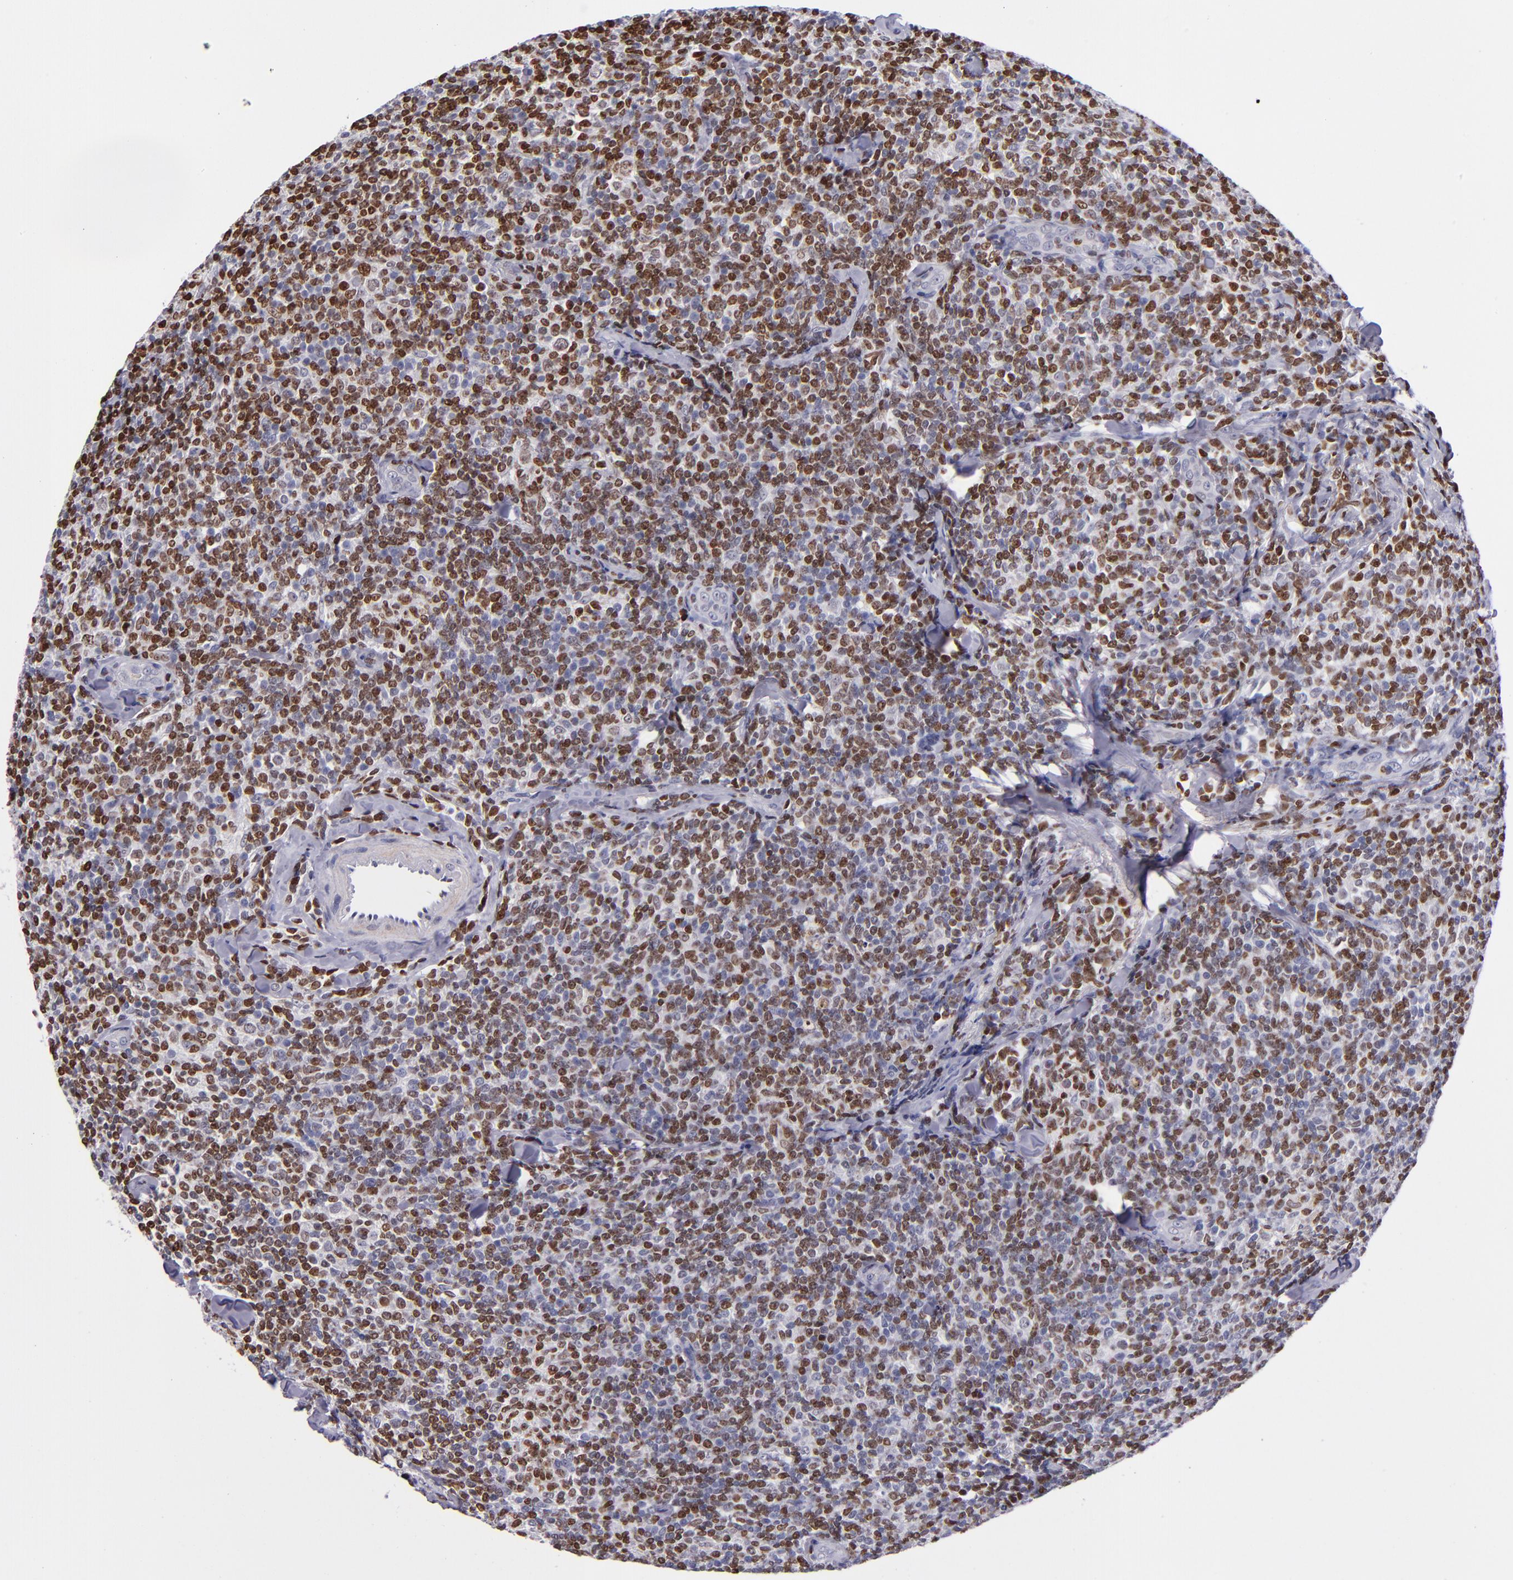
{"staining": {"intensity": "strong", "quantity": ">75%", "location": "nuclear"}, "tissue": "lymphoma", "cell_type": "Tumor cells", "image_type": "cancer", "snomed": [{"axis": "morphology", "description": "Malignant lymphoma, non-Hodgkin's type, Low grade"}, {"axis": "topography", "description": "Lymph node"}], "caption": "Human lymphoma stained with a protein marker exhibits strong staining in tumor cells.", "gene": "CDKL5", "patient": {"sex": "female", "age": 56}}